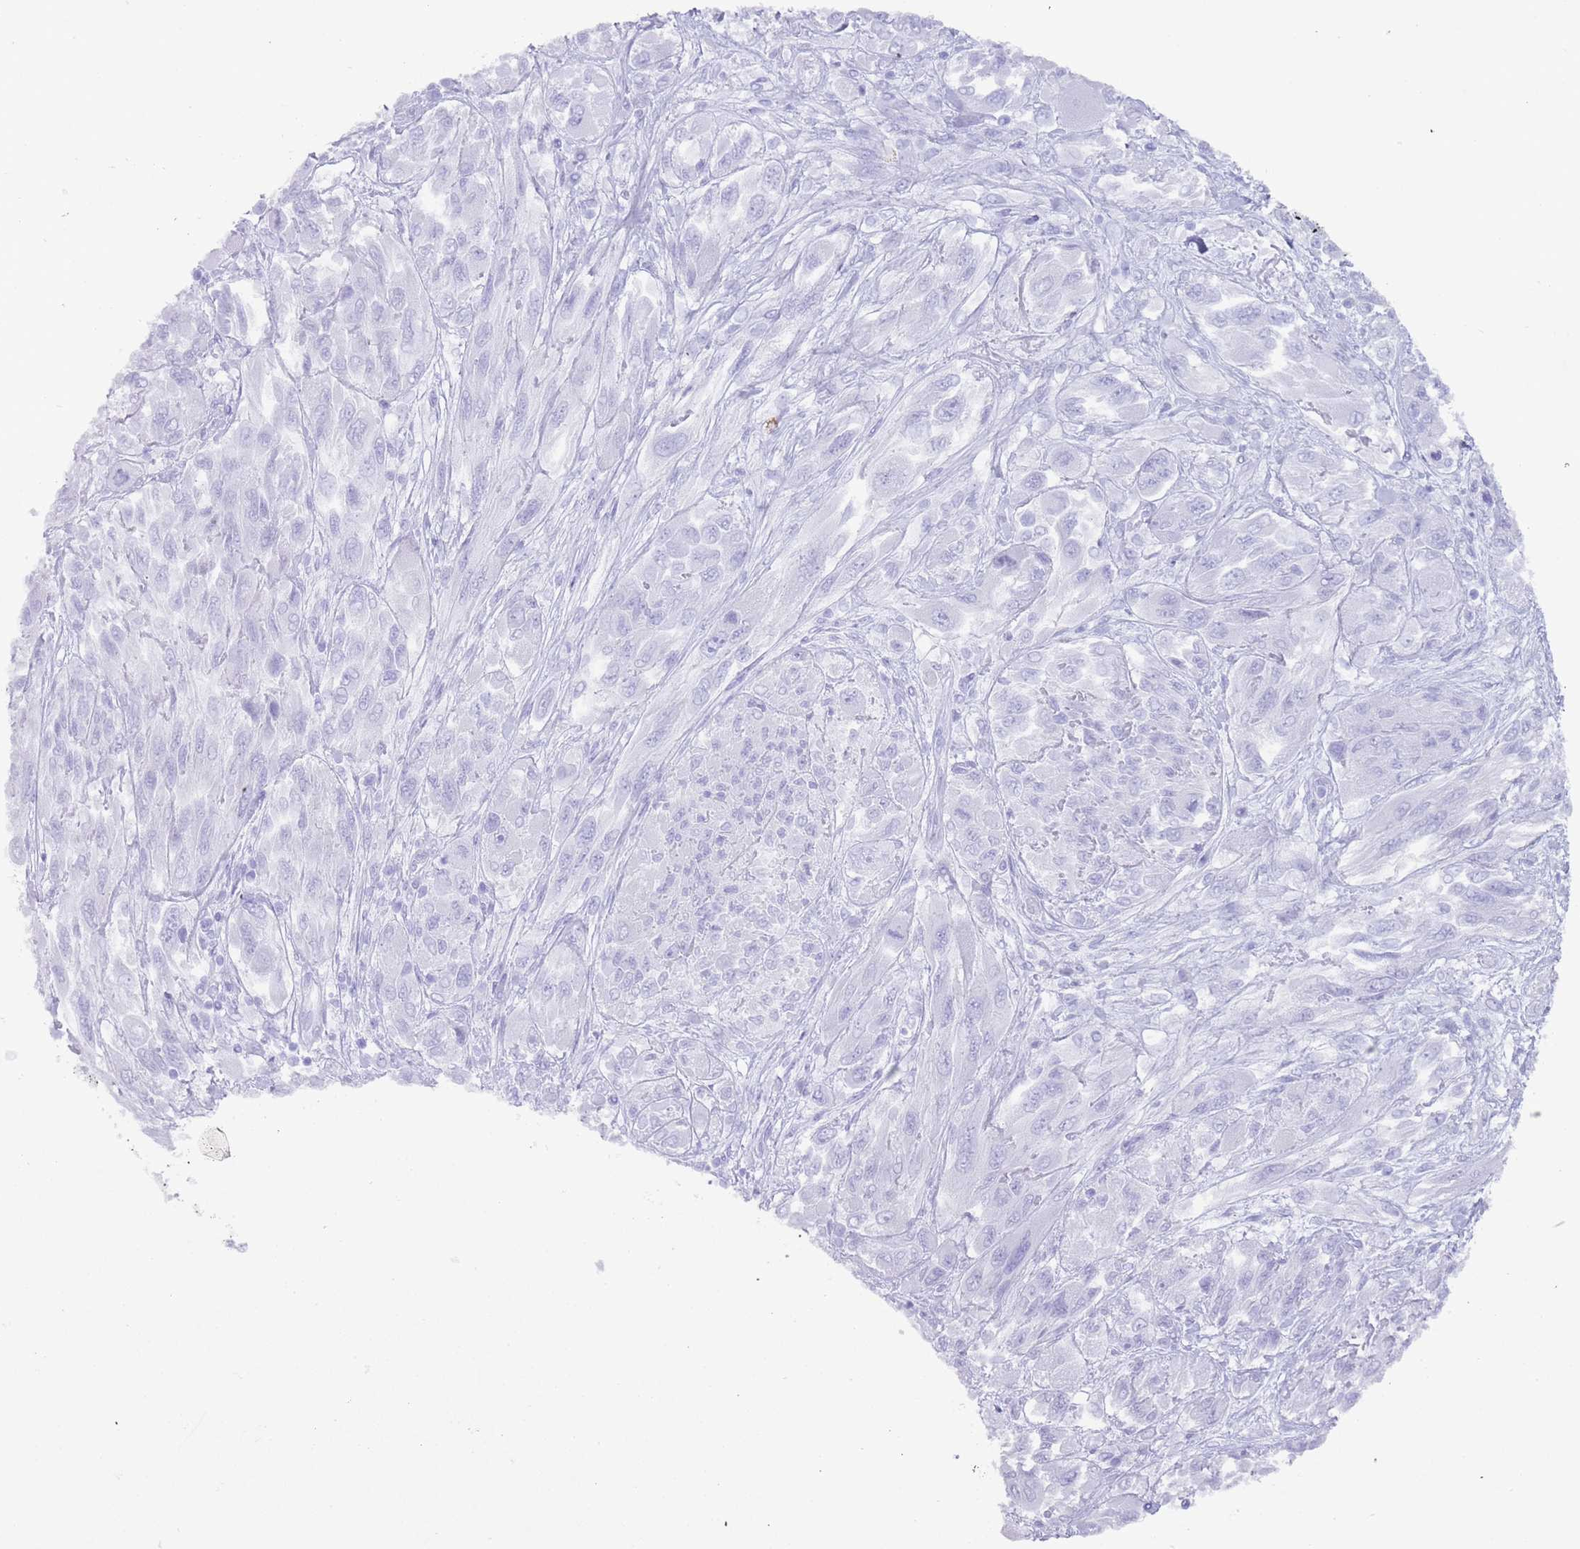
{"staining": {"intensity": "negative", "quantity": "none", "location": "none"}, "tissue": "melanoma", "cell_type": "Tumor cells", "image_type": "cancer", "snomed": [{"axis": "morphology", "description": "Malignant melanoma, NOS"}, {"axis": "topography", "description": "Skin"}], "caption": "Protein analysis of malignant melanoma demonstrates no significant staining in tumor cells.", "gene": "MYADML2", "patient": {"sex": "female", "age": 91}}